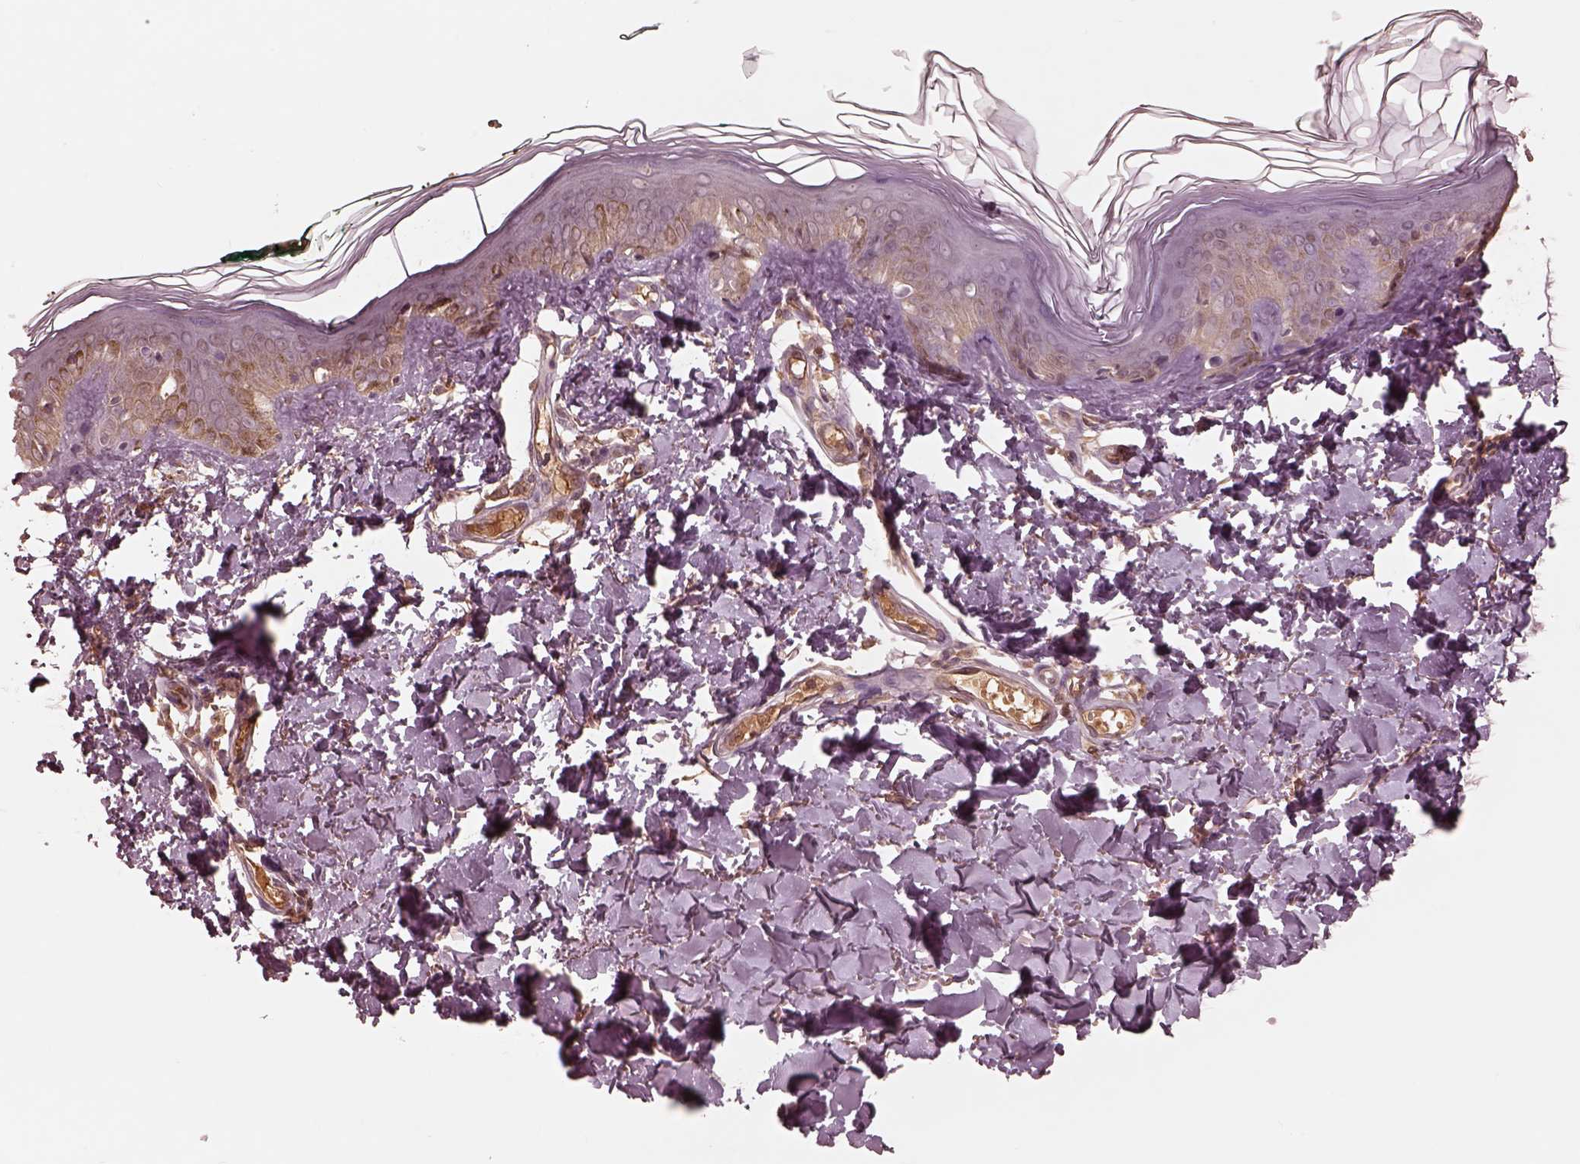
{"staining": {"intensity": "negative", "quantity": "none", "location": "none"}, "tissue": "skin", "cell_type": "Fibroblasts", "image_type": "normal", "snomed": [{"axis": "morphology", "description": "Normal tissue, NOS"}, {"axis": "topography", "description": "Skin"}, {"axis": "topography", "description": "Peripheral nerve tissue"}], "caption": "Immunohistochemistry (IHC) of normal skin shows no positivity in fibroblasts.", "gene": "TF", "patient": {"sex": "female", "age": 45}}